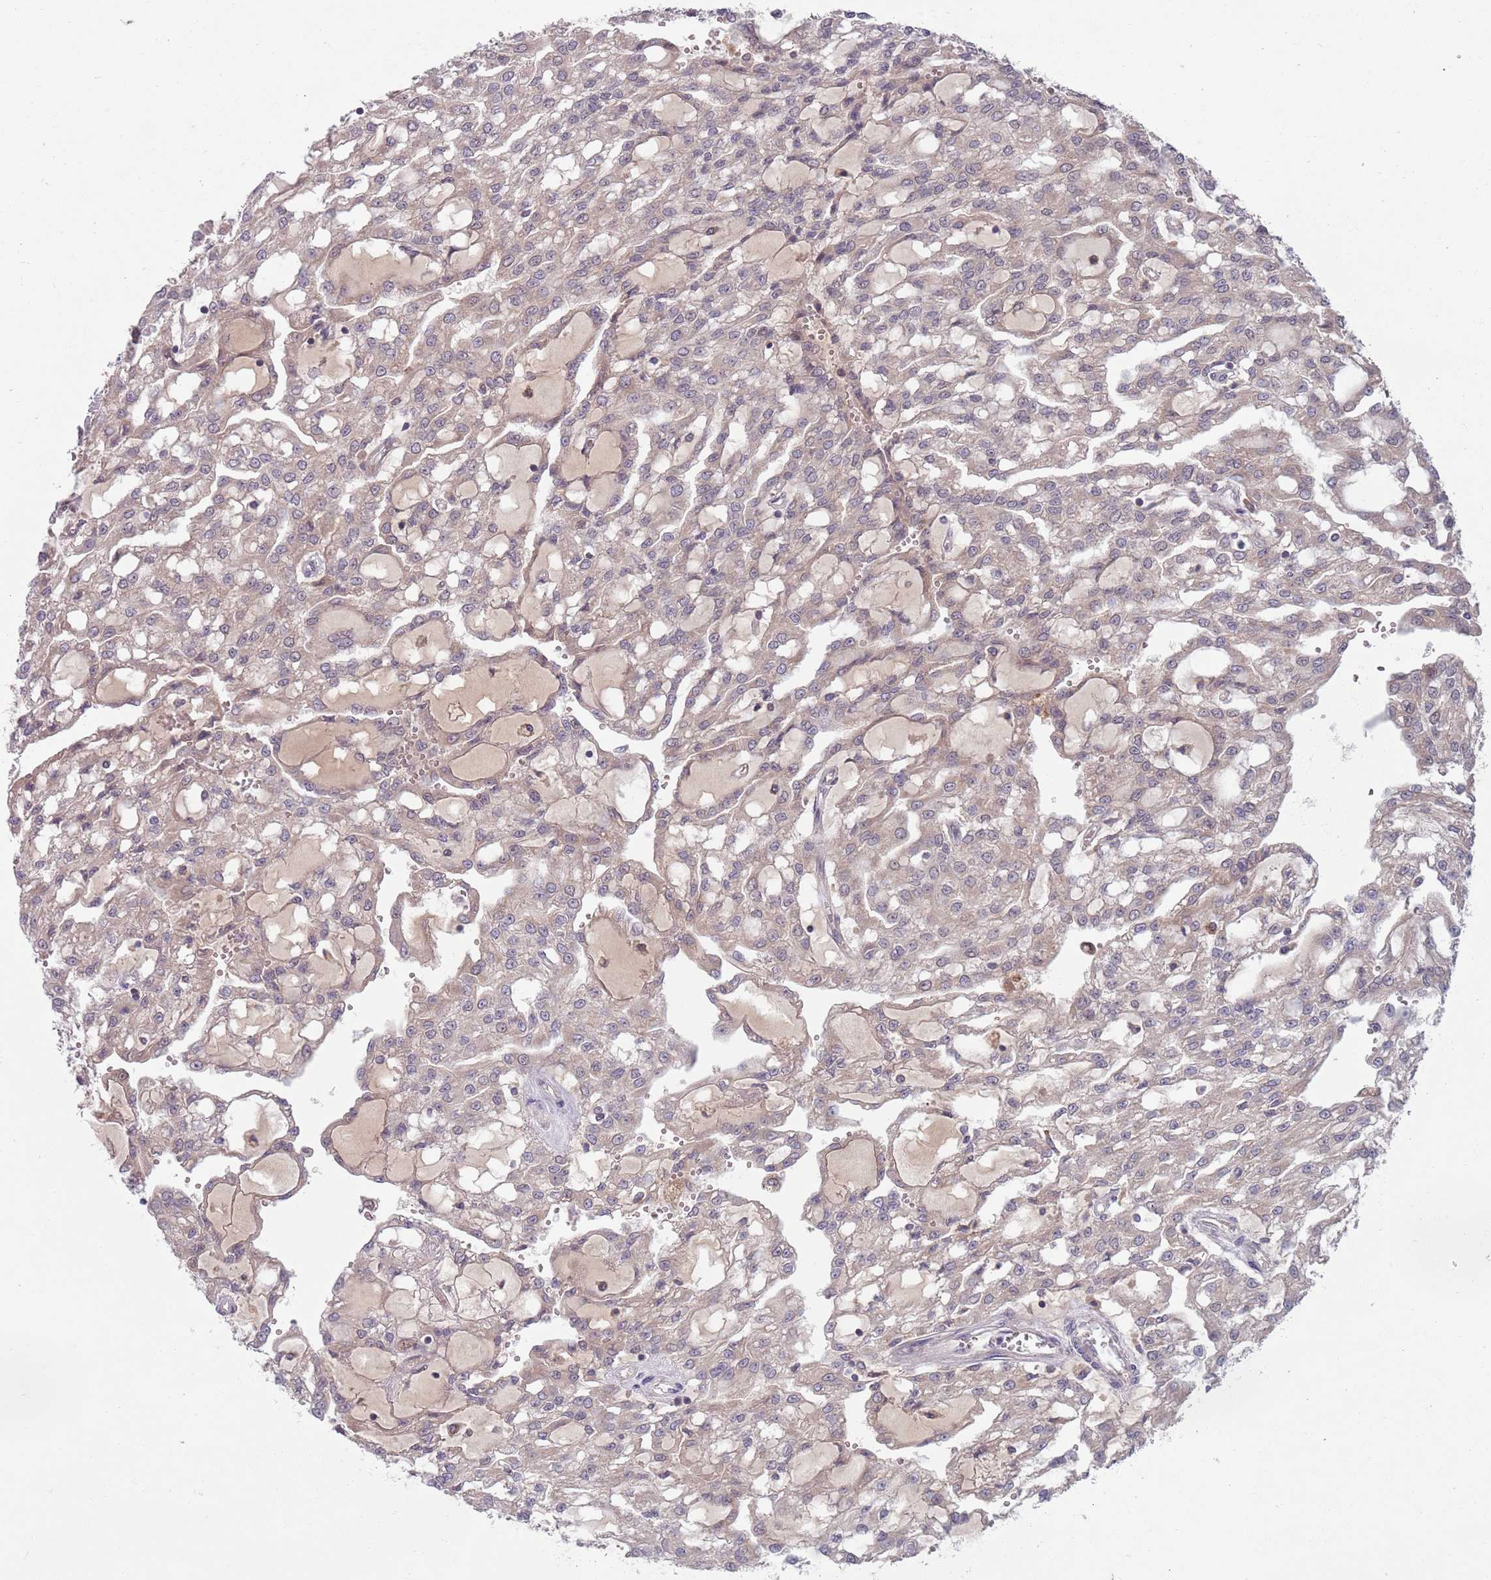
{"staining": {"intensity": "negative", "quantity": "none", "location": "none"}, "tissue": "renal cancer", "cell_type": "Tumor cells", "image_type": "cancer", "snomed": [{"axis": "morphology", "description": "Adenocarcinoma, NOS"}, {"axis": "topography", "description": "Kidney"}], "caption": "Protein analysis of renal cancer displays no significant expression in tumor cells. (Stains: DAB immunohistochemistry (IHC) with hematoxylin counter stain, Microscopy: brightfield microscopy at high magnification).", "gene": "TYW1", "patient": {"sex": "male", "age": 63}}